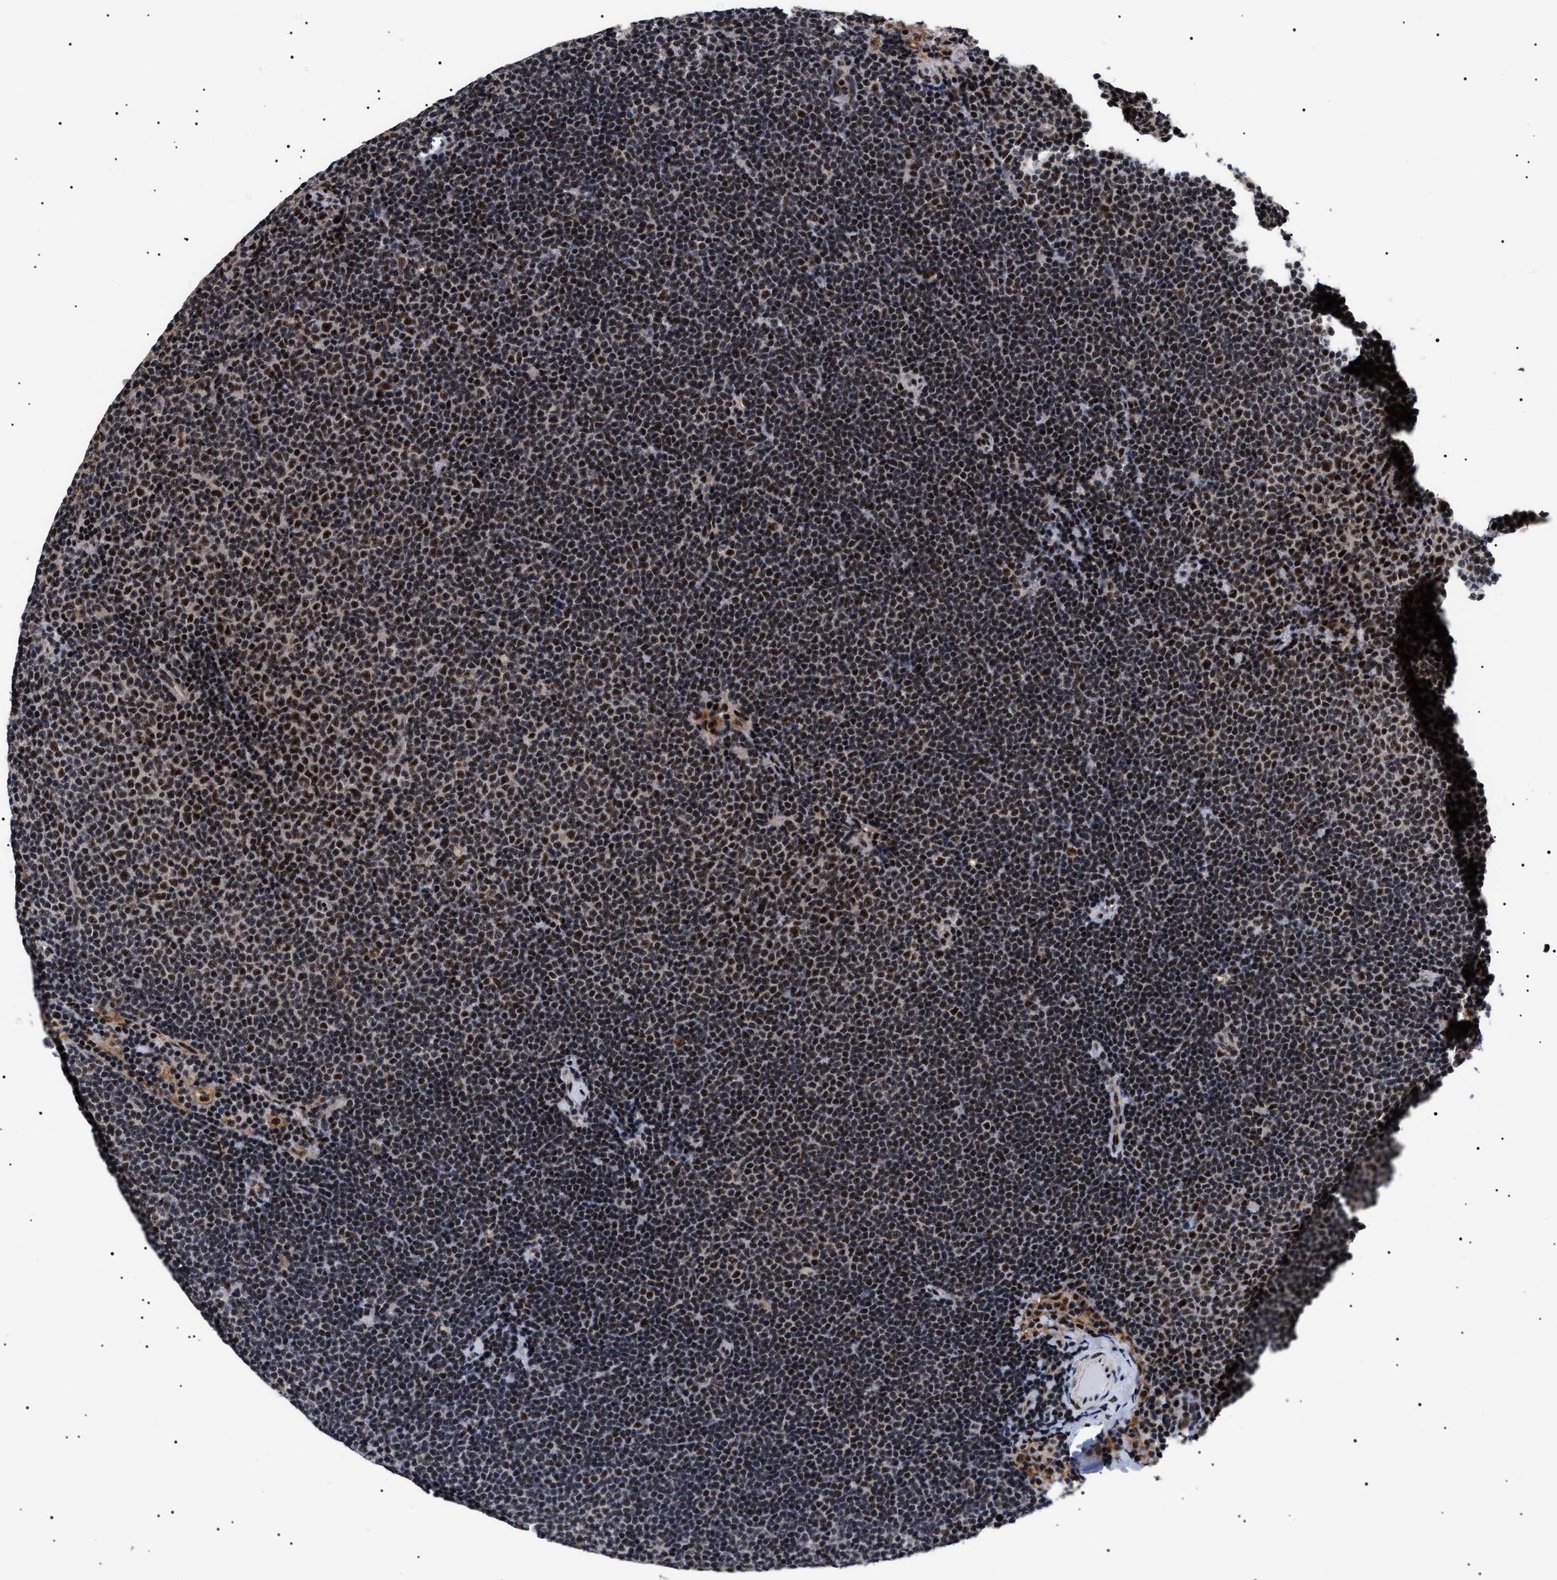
{"staining": {"intensity": "strong", "quantity": ">75%", "location": "nuclear"}, "tissue": "lymphoma", "cell_type": "Tumor cells", "image_type": "cancer", "snomed": [{"axis": "morphology", "description": "Malignant lymphoma, non-Hodgkin's type, Low grade"}, {"axis": "topography", "description": "Lymph node"}], "caption": "Protein expression analysis of lymphoma demonstrates strong nuclear expression in about >75% of tumor cells.", "gene": "CAAP1", "patient": {"sex": "female", "age": 53}}